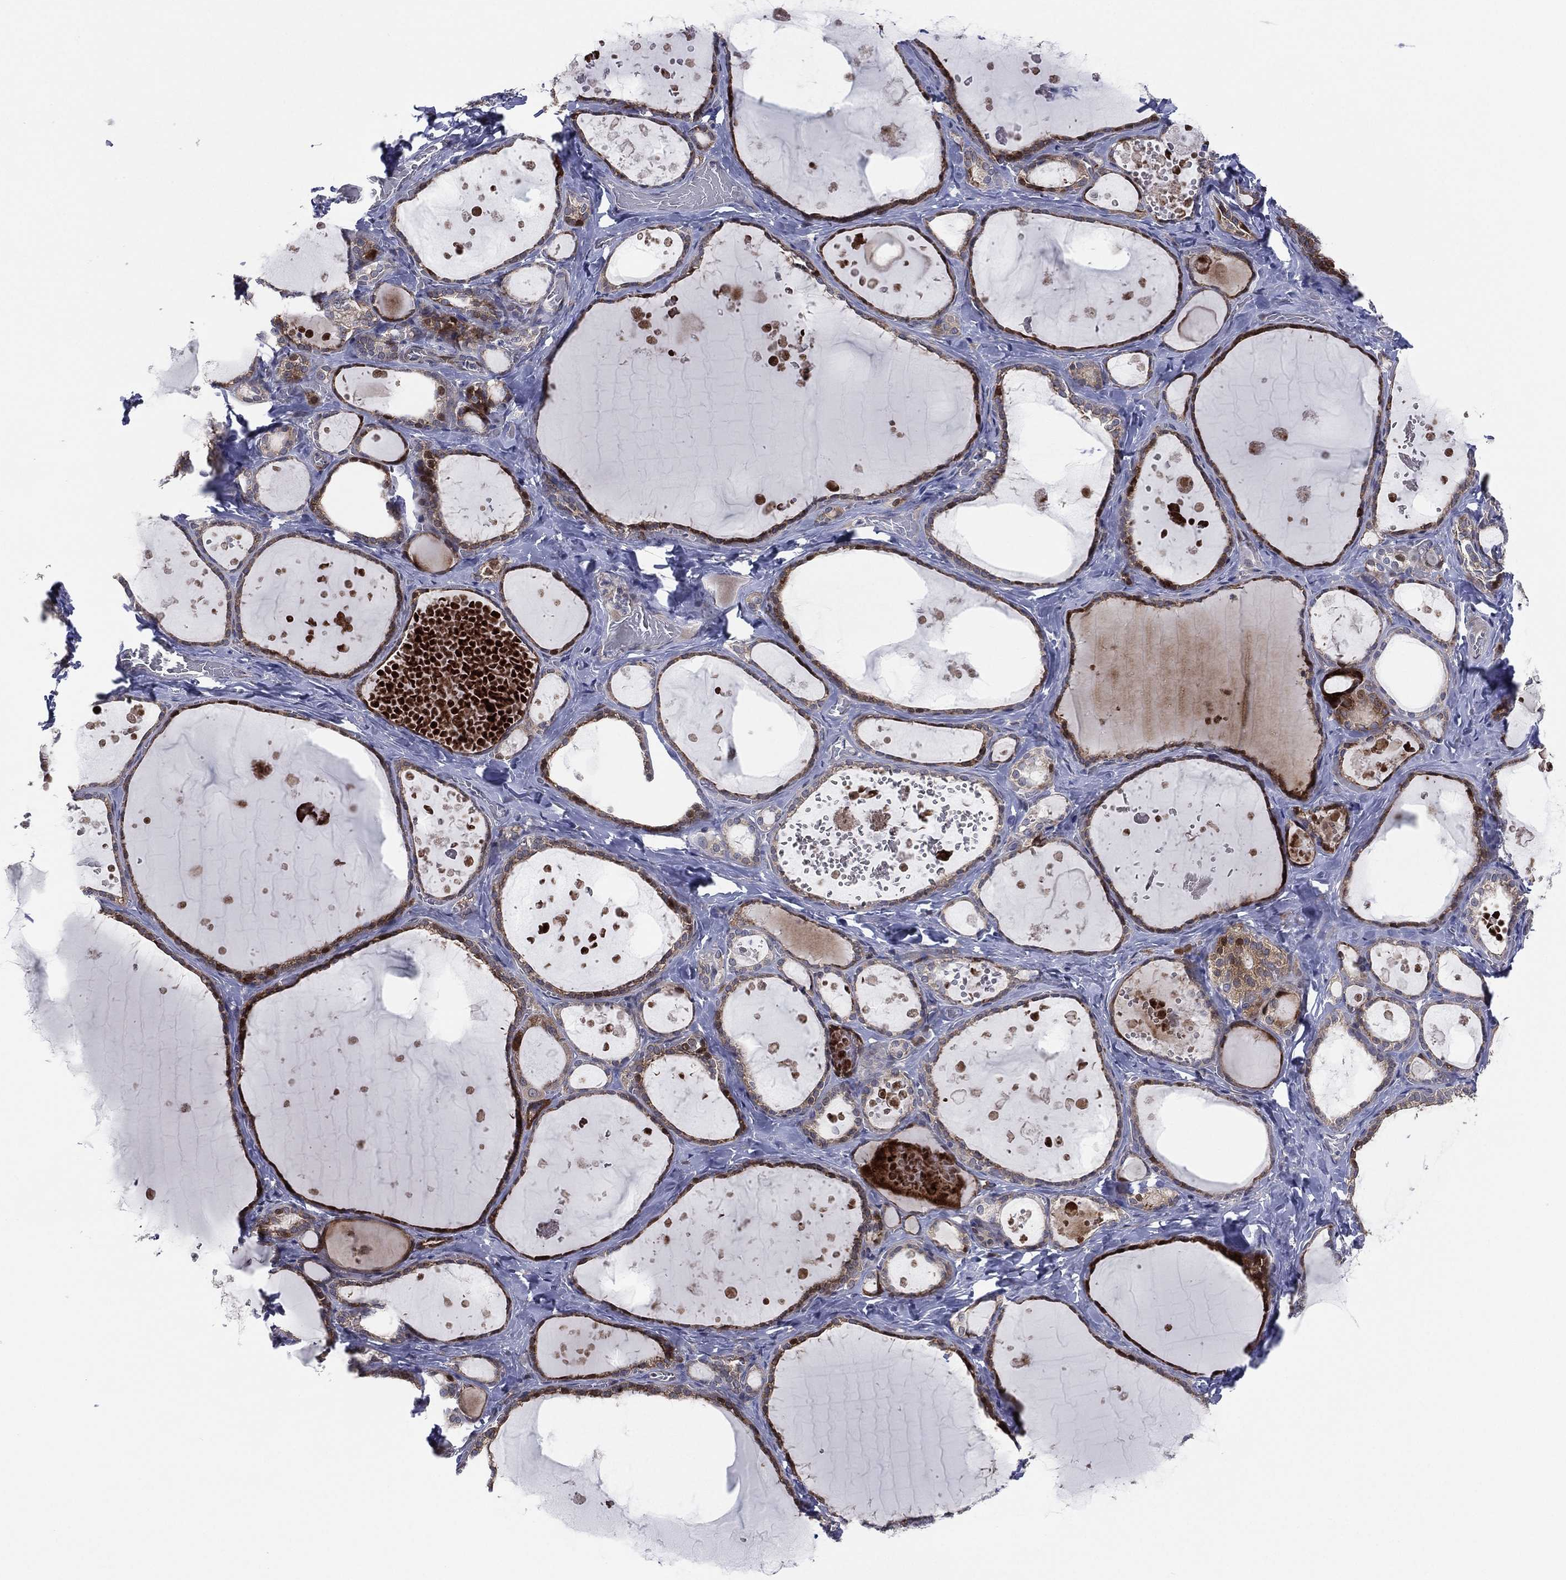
{"staining": {"intensity": "strong", "quantity": ">75%", "location": "cytoplasmic/membranous"}, "tissue": "thyroid gland", "cell_type": "Glandular cells", "image_type": "normal", "snomed": [{"axis": "morphology", "description": "Normal tissue, NOS"}, {"axis": "topography", "description": "Thyroid gland"}], "caption": "Immunohistochemical staining of benign thyroid gland shows >75% levels of strong cytoplasmic/membranous protein staining in approximately >75% of glandular cells. (brown staining indicates protein expression, while blue staining denotes nuclei).", "gene": "UTP14A", "patient": {"sex": "female", "age": 56}}